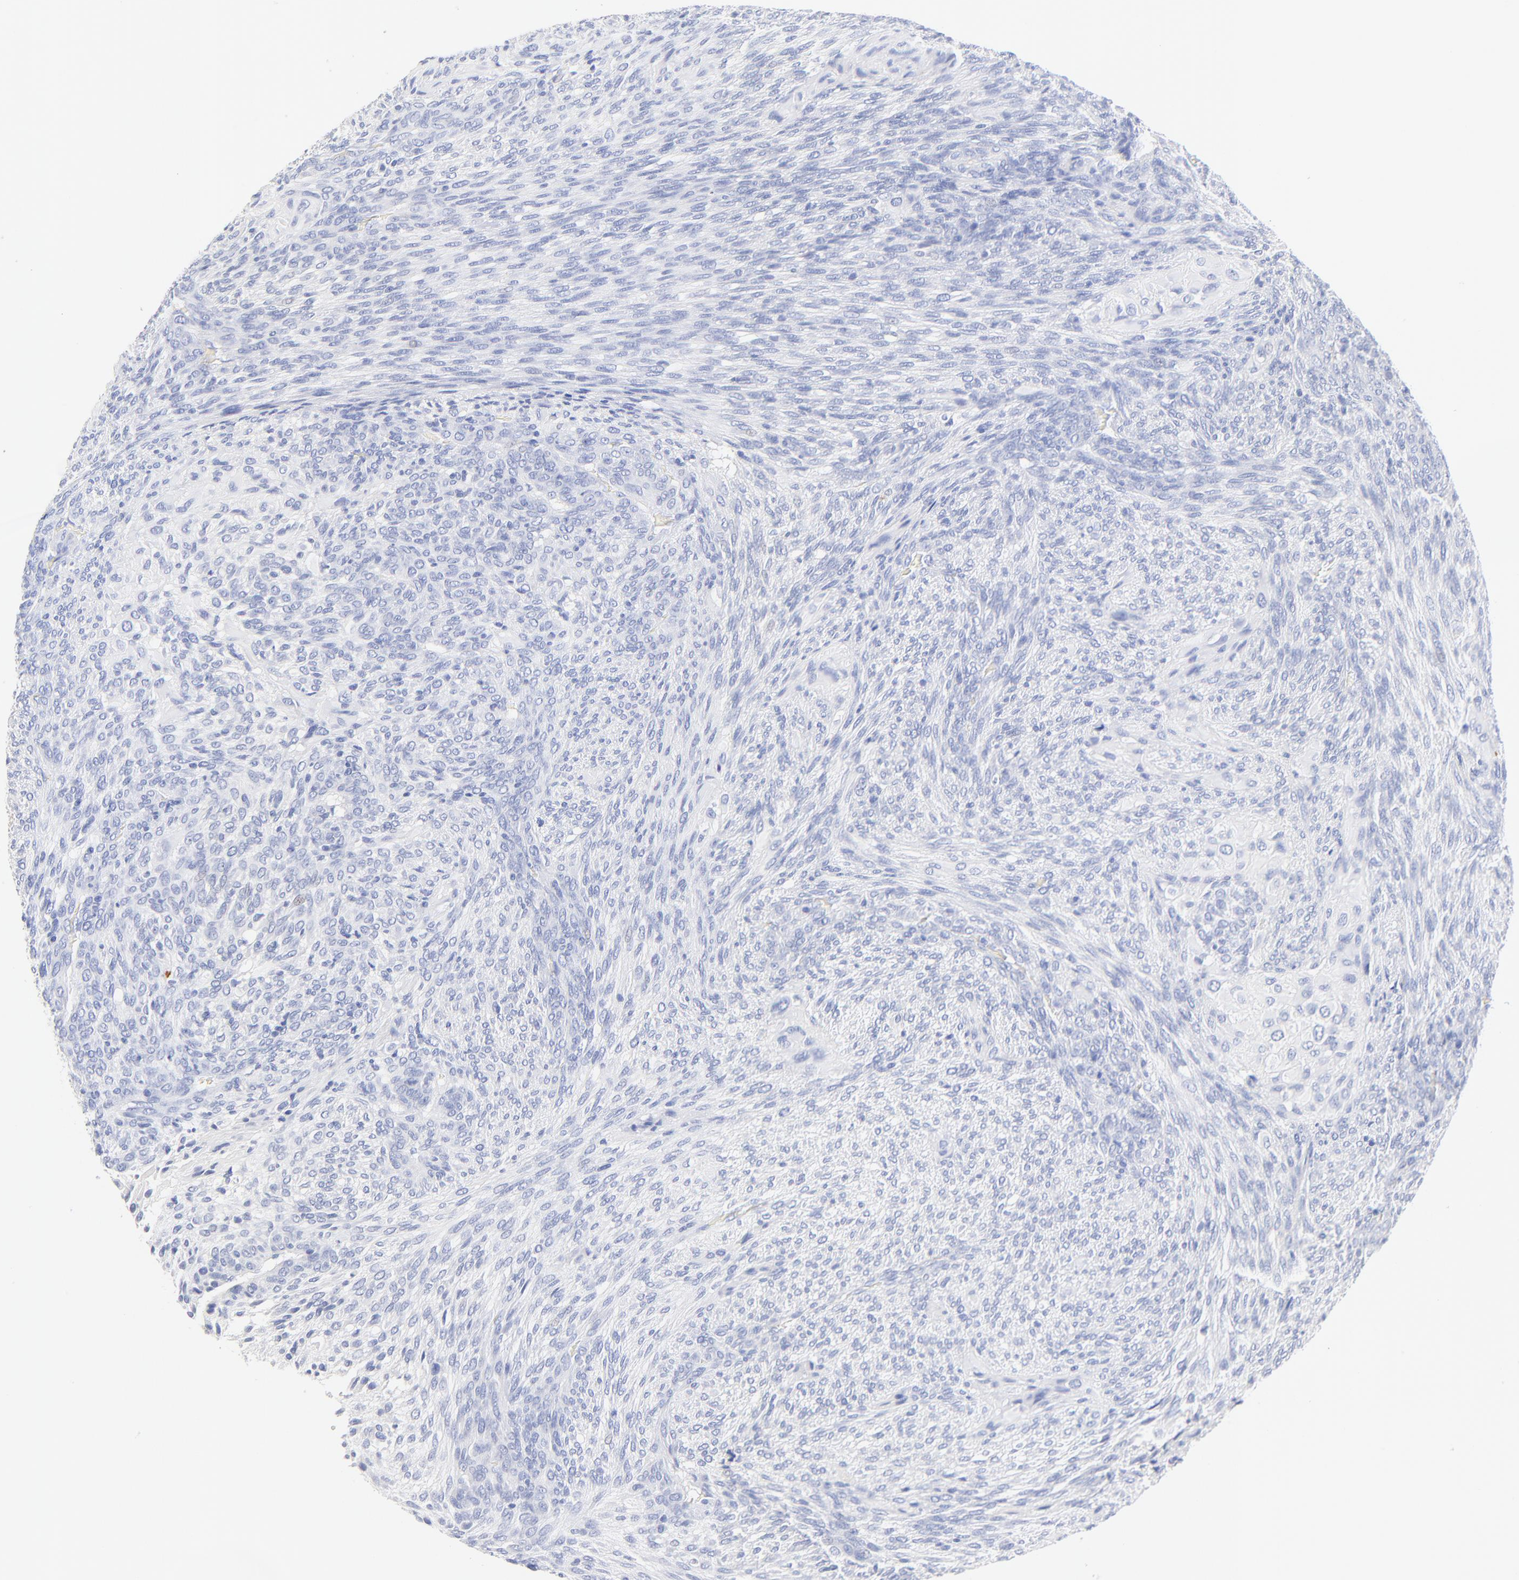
{"staining": {"intensity": "negative", "quantity": "none", "location": "none"}, "tissue": "glioma", "cell_type": "Tumor cells", "image_type": "cancer", "snomed": [{"axis": "morphology", "description": "Glioma, malignant, High grade"}, {"axis": "topography", "description": "Cerebral cortex"}], "caption": "Glioma stained for a protein using immunohistochemistry (IHC) shows no staining tumor cells.", "gene": "SULT4A1", "patient": {"sex": "female", "age": 55}}